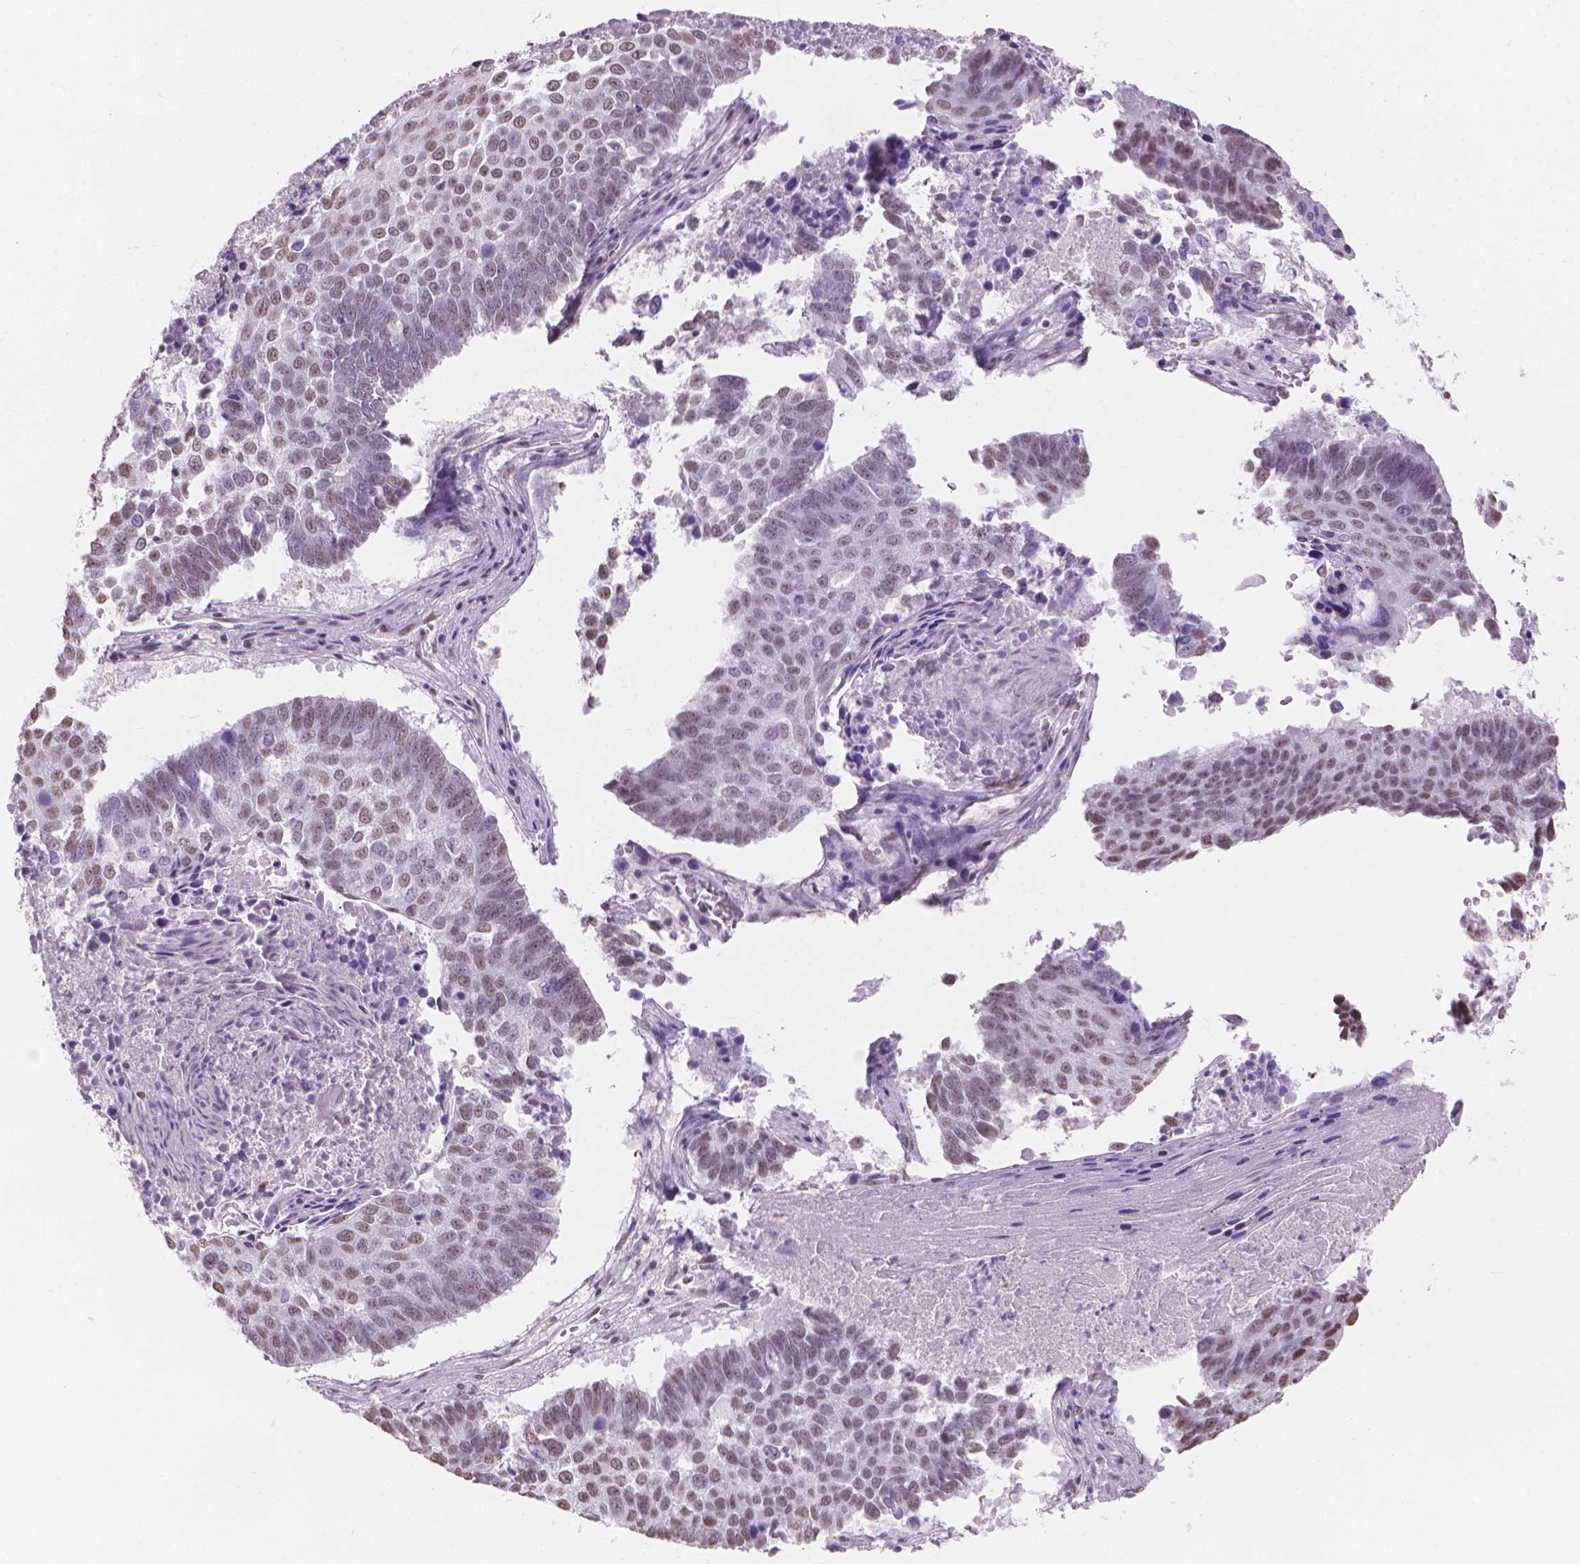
{"staining": {"intensity": "weak", "quantity": "<25%", "location": "nuclear"}, "tissue": "lung cancer", "cell_type": "Tumor cells", "image_type": "cancer", "snomed": [{"axis": "morphology", "description": "Squamous cell carcinoma, NOS"}, {"axis": "topography", "description": "Lung"}], "caption": "DAB (3,3'-diaminobenzidine) immunohistochemical staining of lung cancer (squamous cell carcinoma) shows no significant expression in tumor cells.", "gene": "PIAS2", "patient": {"sex": "male", "age": 73}}